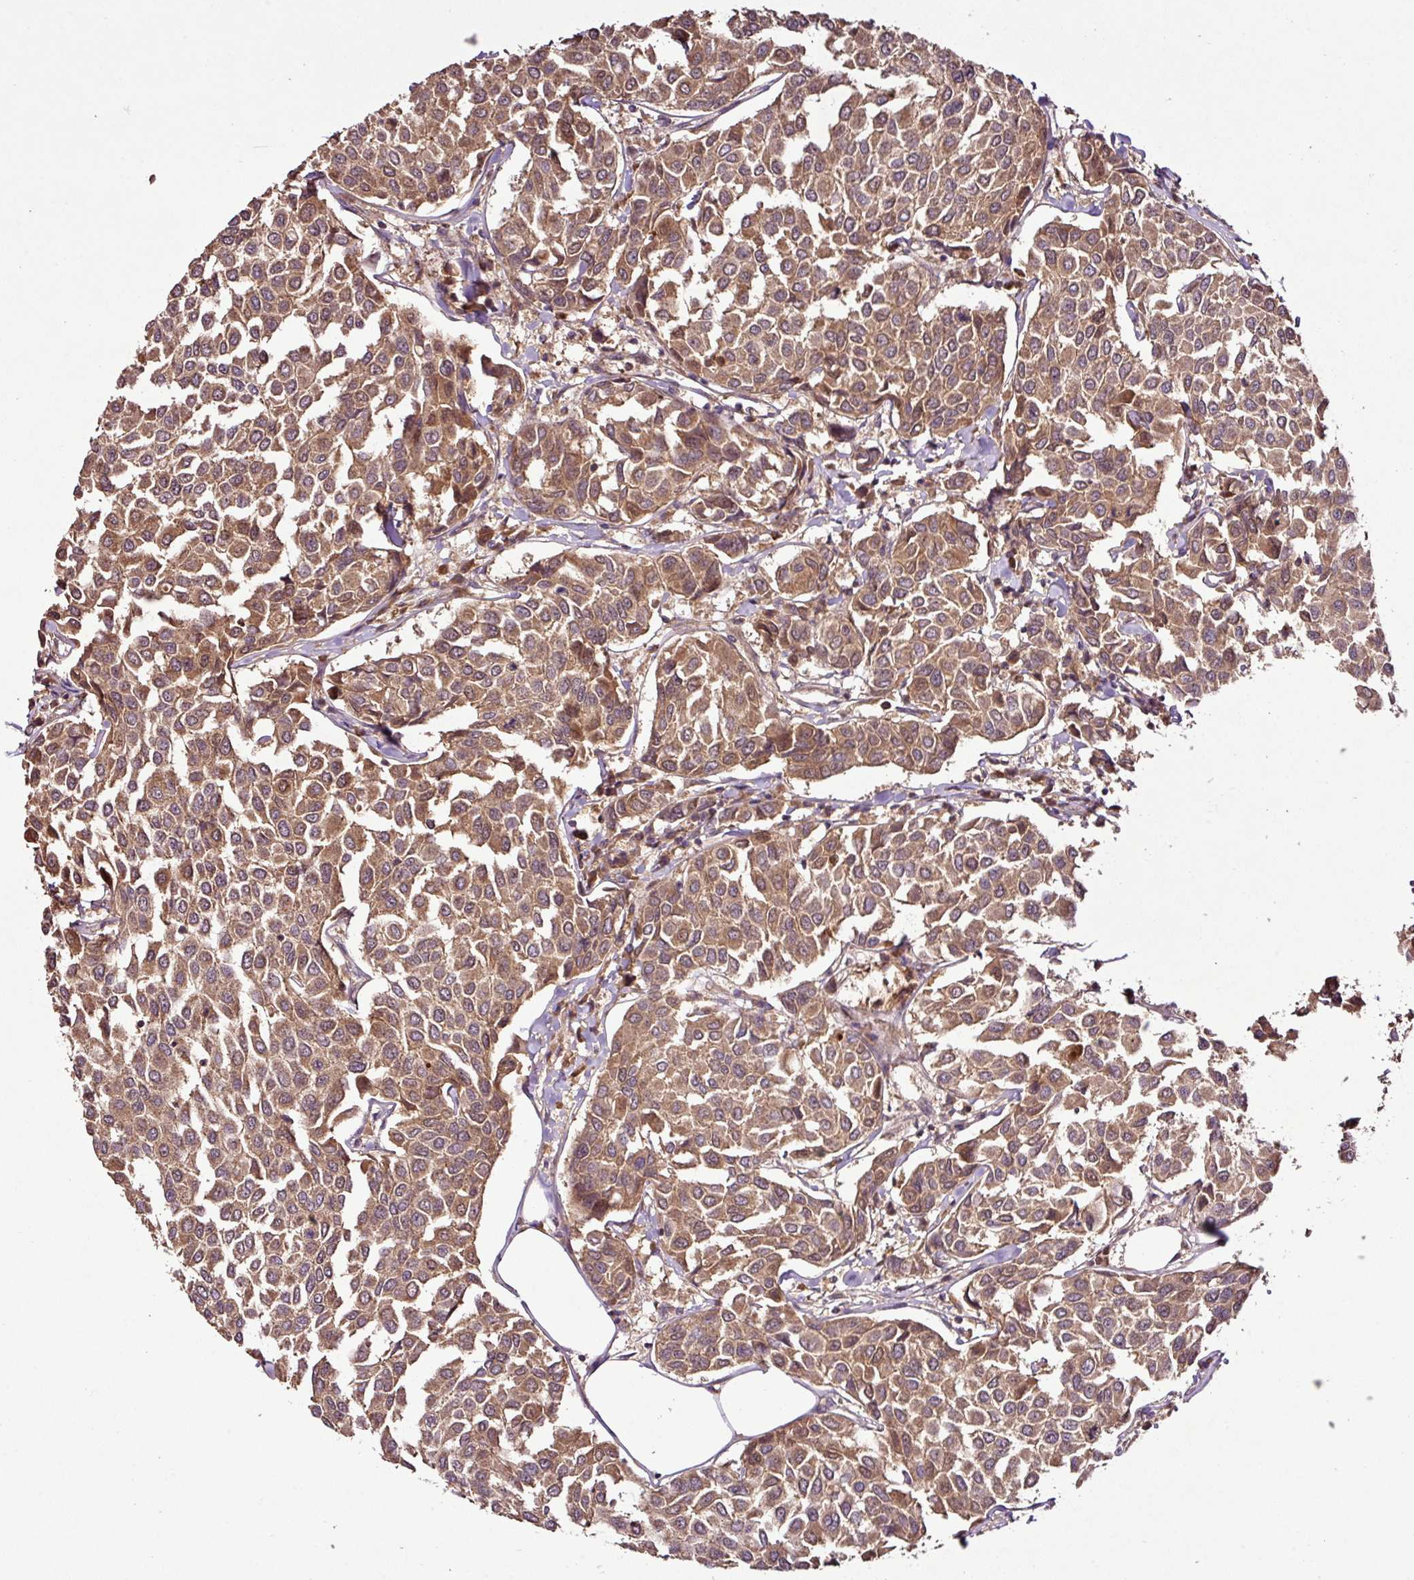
{"staining": {"intensity": "moderate", "quantity": ">75%", "location": "cytoplasmic/membranous,nuclear"}, "tissue": "breast cancer", "cell_type": "Tumor cells", "image_type": "cancer", "snomed": [{"axis": "morphology", "description": "Duct carcinoma"}, {"axis": "topography", "description": "Breast"}], "caption": "High-power microscopy captured an immunohistochemistry image of breast cancer (invasive ductal carcinoma), revealing moderate cytoplasmic/membranous and nuclear staining in about >75% of tumor cells.", "gene": "FAIM", "patient": {"sex": "female", "age": 55}}